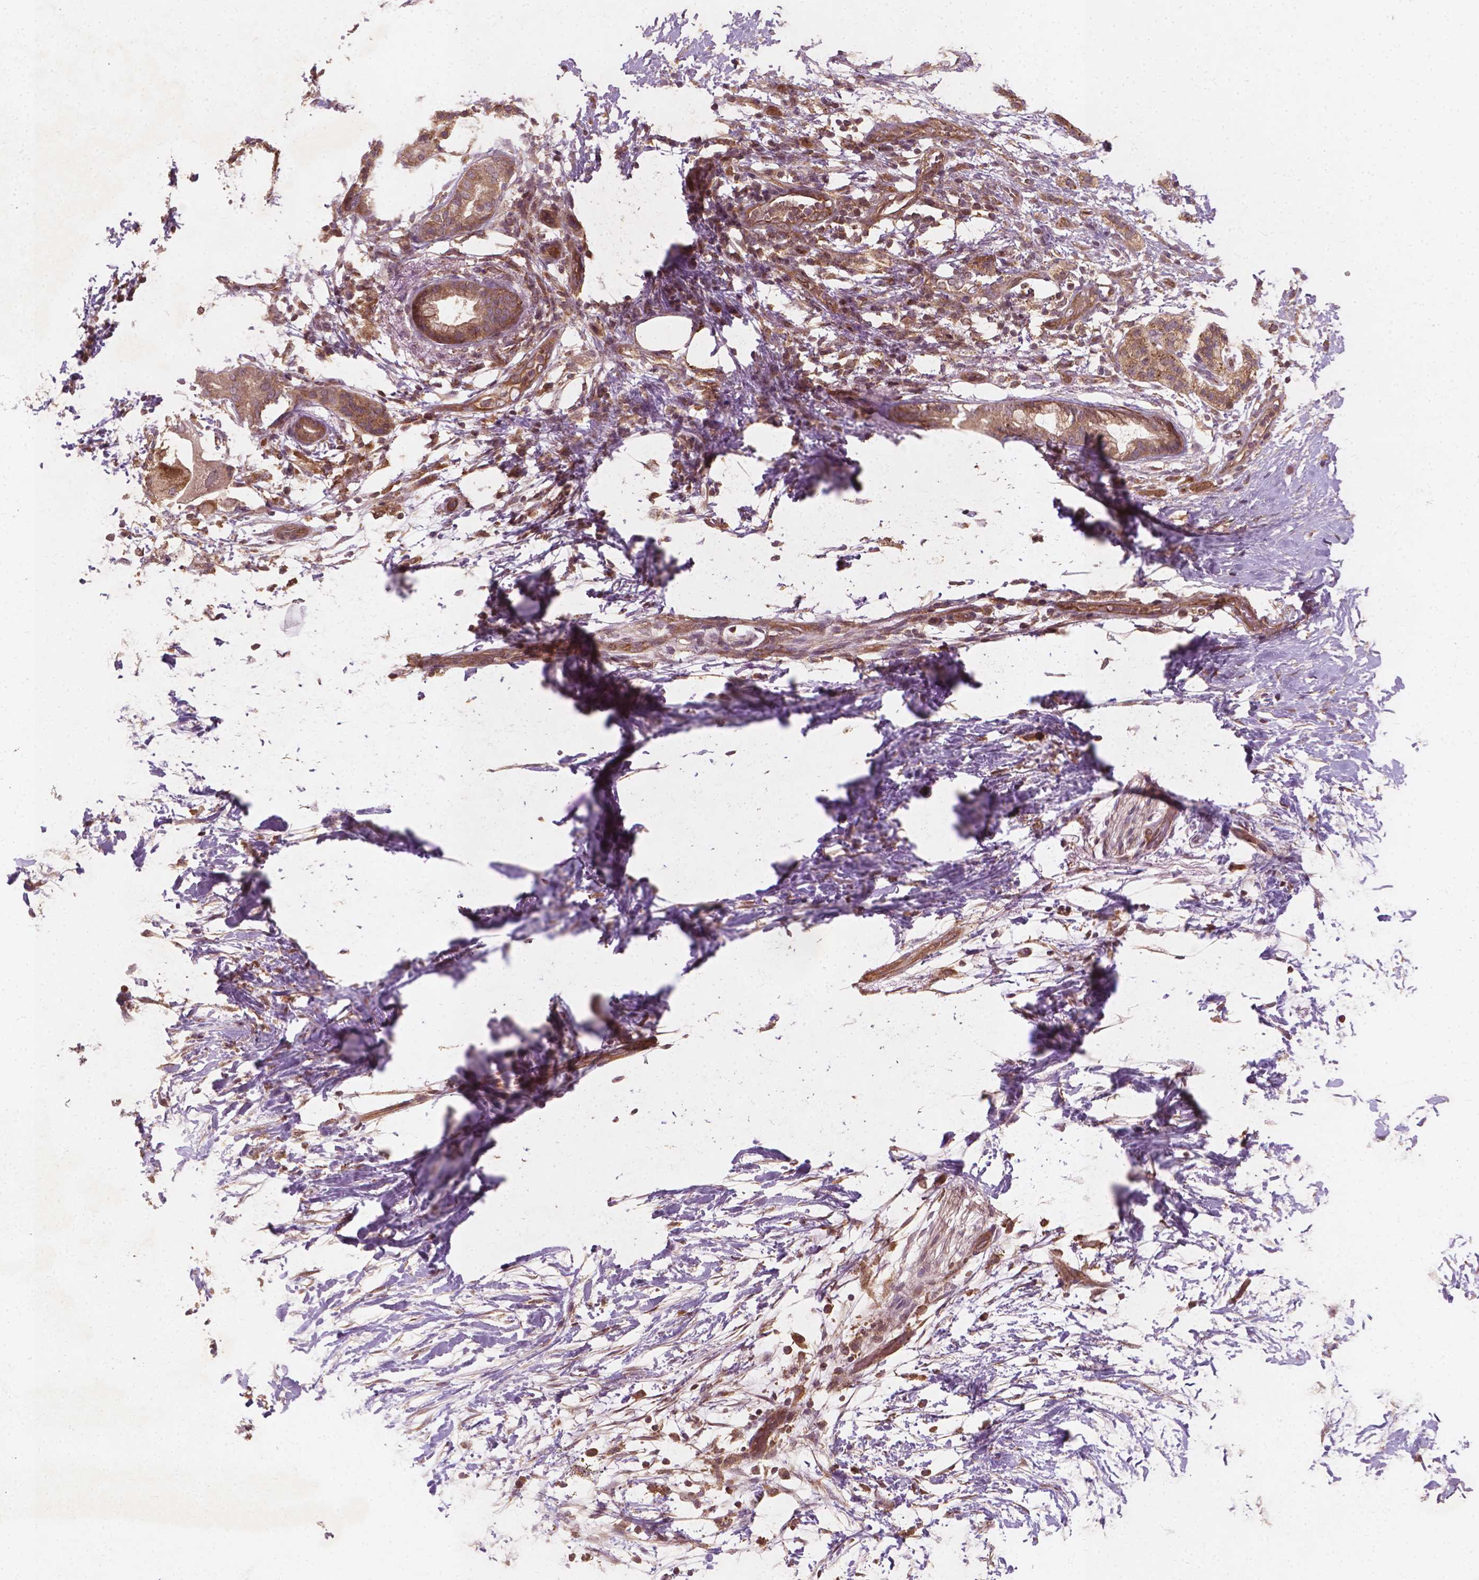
{"staining": {"intensity": "weak", "quantity": ">75%", "location": "cytoplasmic/membranous"}, "tissue": "pancreatic cancer", "cell_type": "Tumor cells", "image_type": "cancer", "snomed": [{"axis": "morphology", "description": "Adenocarcinoma, NOS"}, {"axis": "topography", "description": "Pancreas"}], "caption": "Tumor cells exhibit low levels of weak cytoplasmic/membranous staining in approximately >75% of cells in human adenocarcinoma (pancreatic). (IHC, brightfield microscopy, high magnification).", "gene": "CYFIP2", "patient": {"sex": "female", "age": 72}}